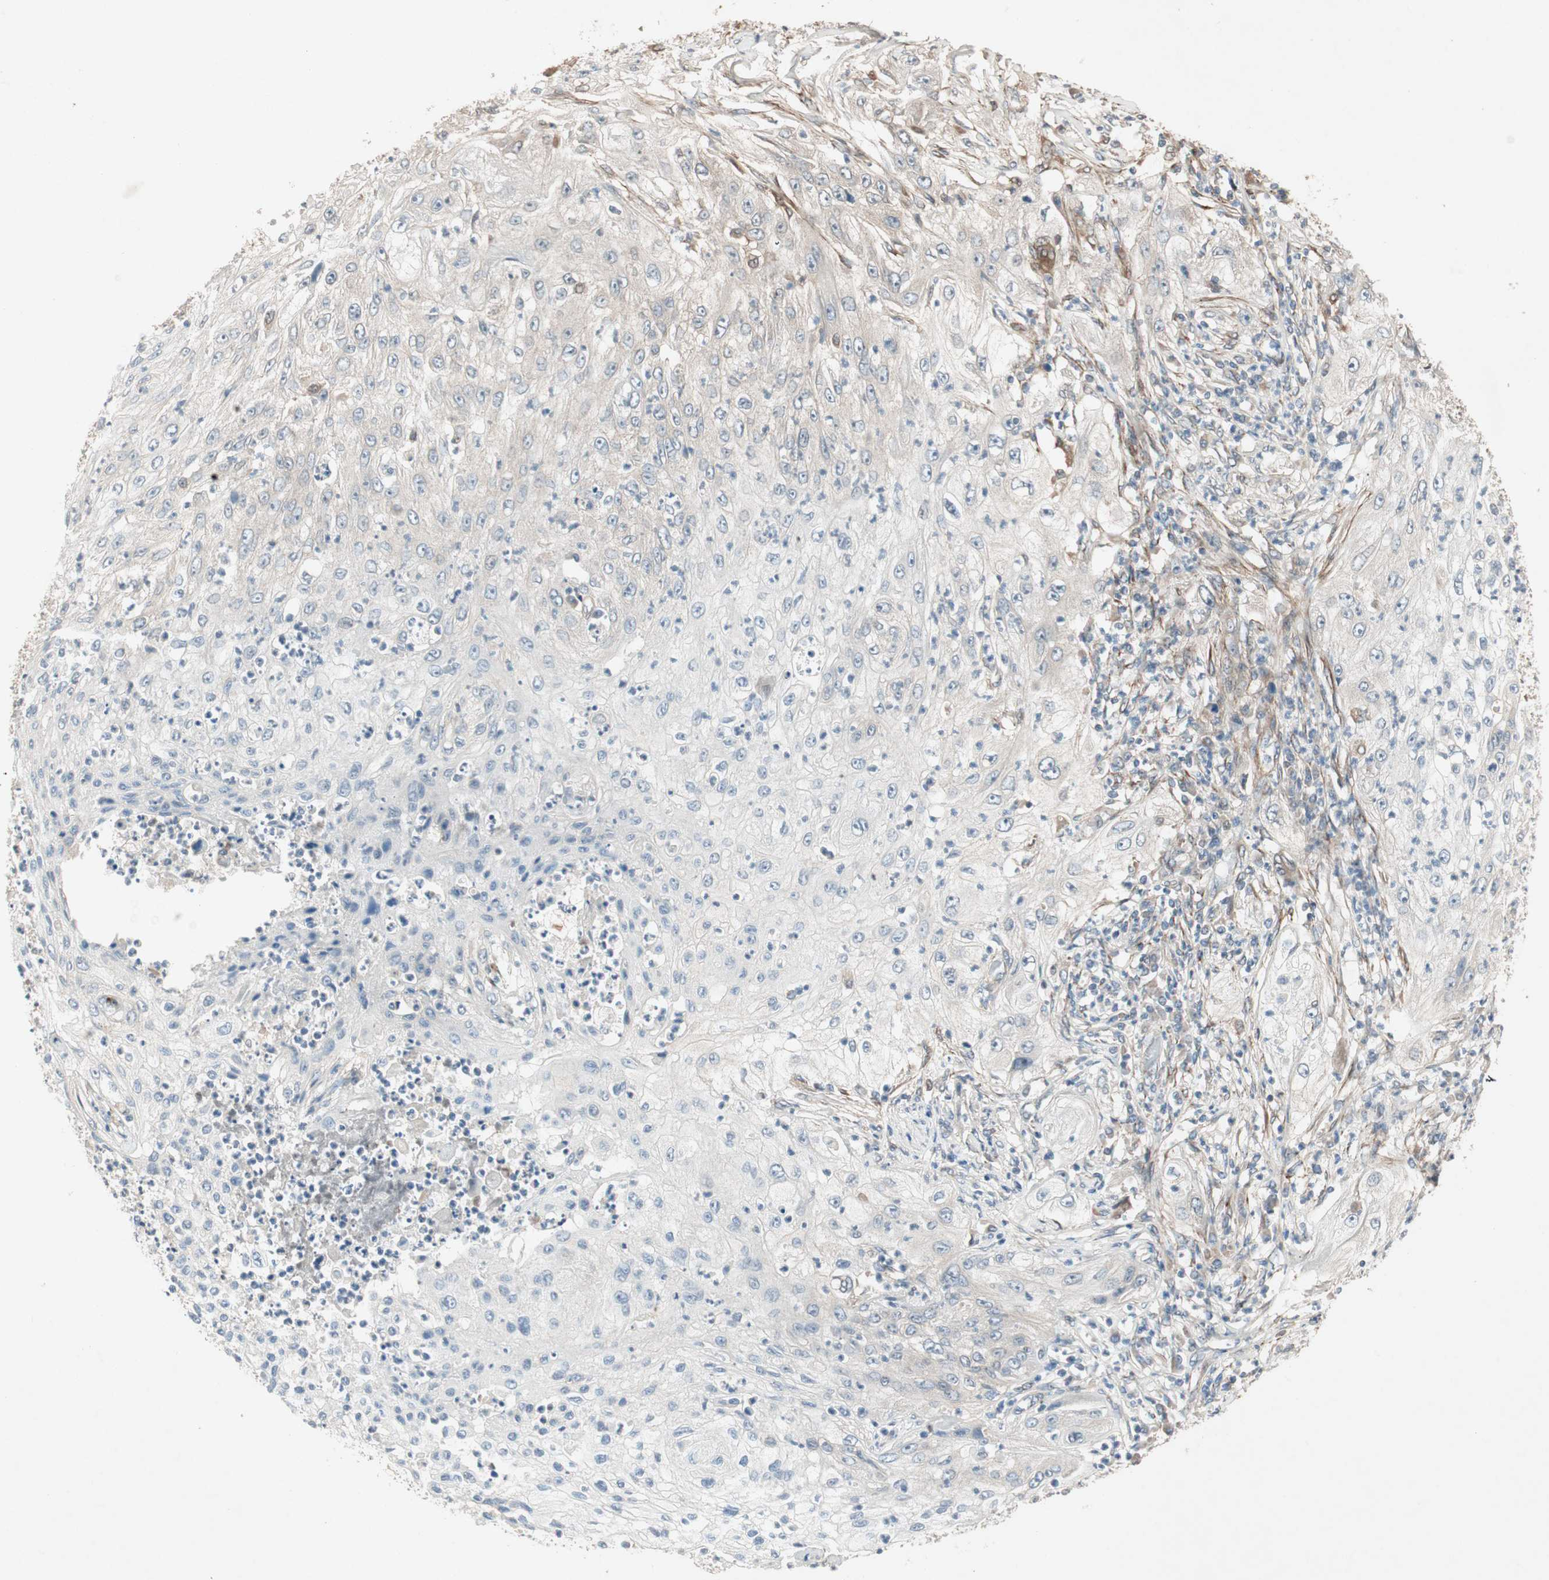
{"staining": {"intensity": "negative", "quantity": "none", "location": "none"}, "tissue": "lung cancer", "cell_type": "Tumor cells", "image_type": "cancer", "snomed": [{"axis": "morphology", "description": "Inflammation, NOS"}, {"axis": "morphology", "description": "Squamous cell carcinoma, NOS"}, {"axis": "topography", "description": "Lymph node"}, {"axis": "topography", "description": "Soft tissue"}, {"axis": "topography", "description": "Lung"}], "caption": "The image exhibits no significant positivity in tumor cells of lung cancer (squamous cell carcinoma).", "gene": "SDSL", "patient": {"sex": "male", "age": 66}}